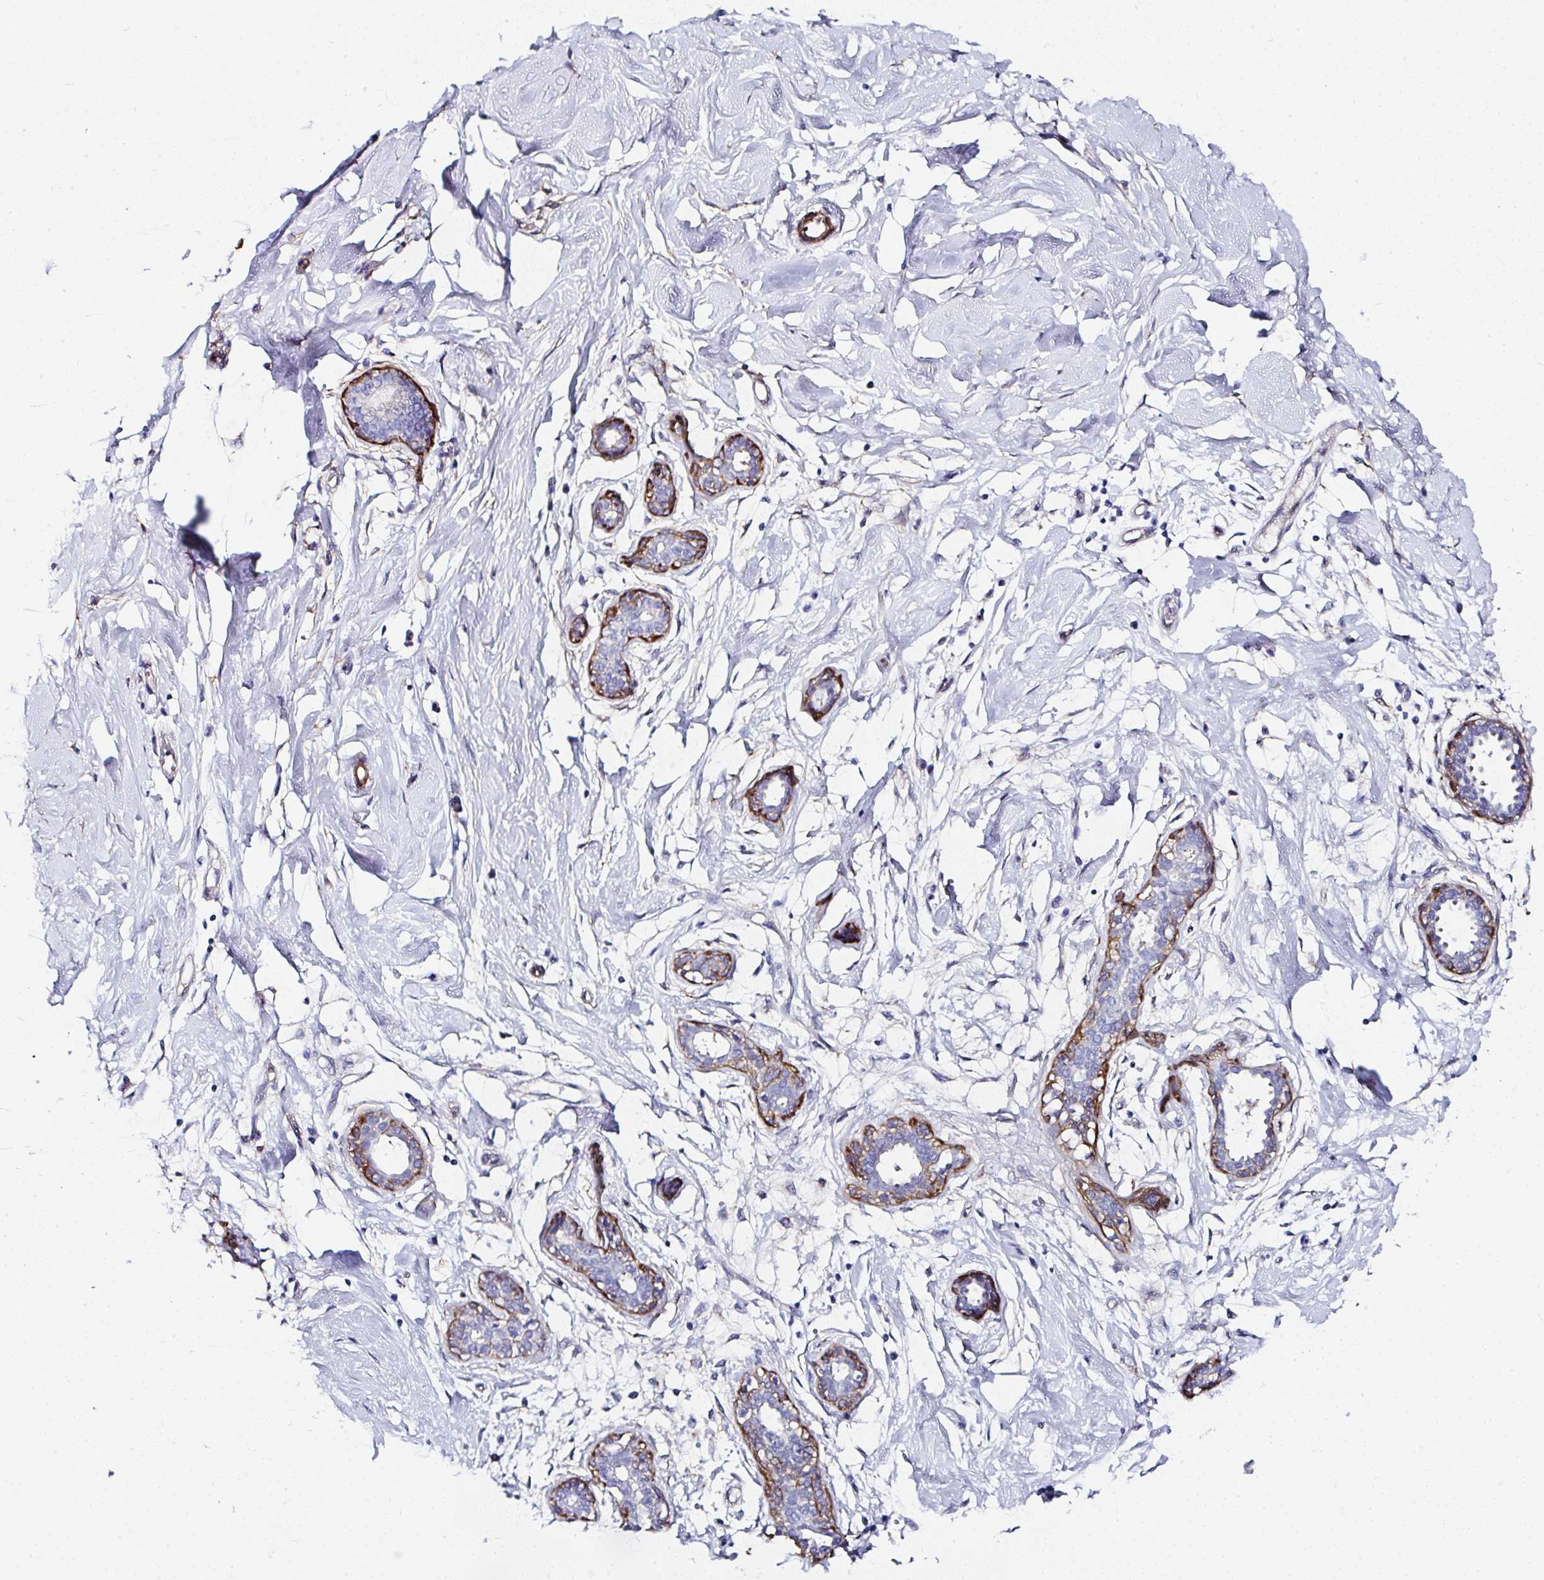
{"staining": {"intensity": "negative", "quantity": "none", "location": "none"}, "tissue": "breast", "cell_type": "Adipocytes", "image_type": "normal", "snomed": [{"axis": "morphology", "description": "Normal tissue, NOS"}, {"axis": "topography", "description": "Breast"}], "caption": "A high-resolution image shows IHC staining of unremarkable breast, which reveals no significant expression in adipocytes.", "gene": "PPFIA4", "patient": {"sex": "female", "age": 27}}